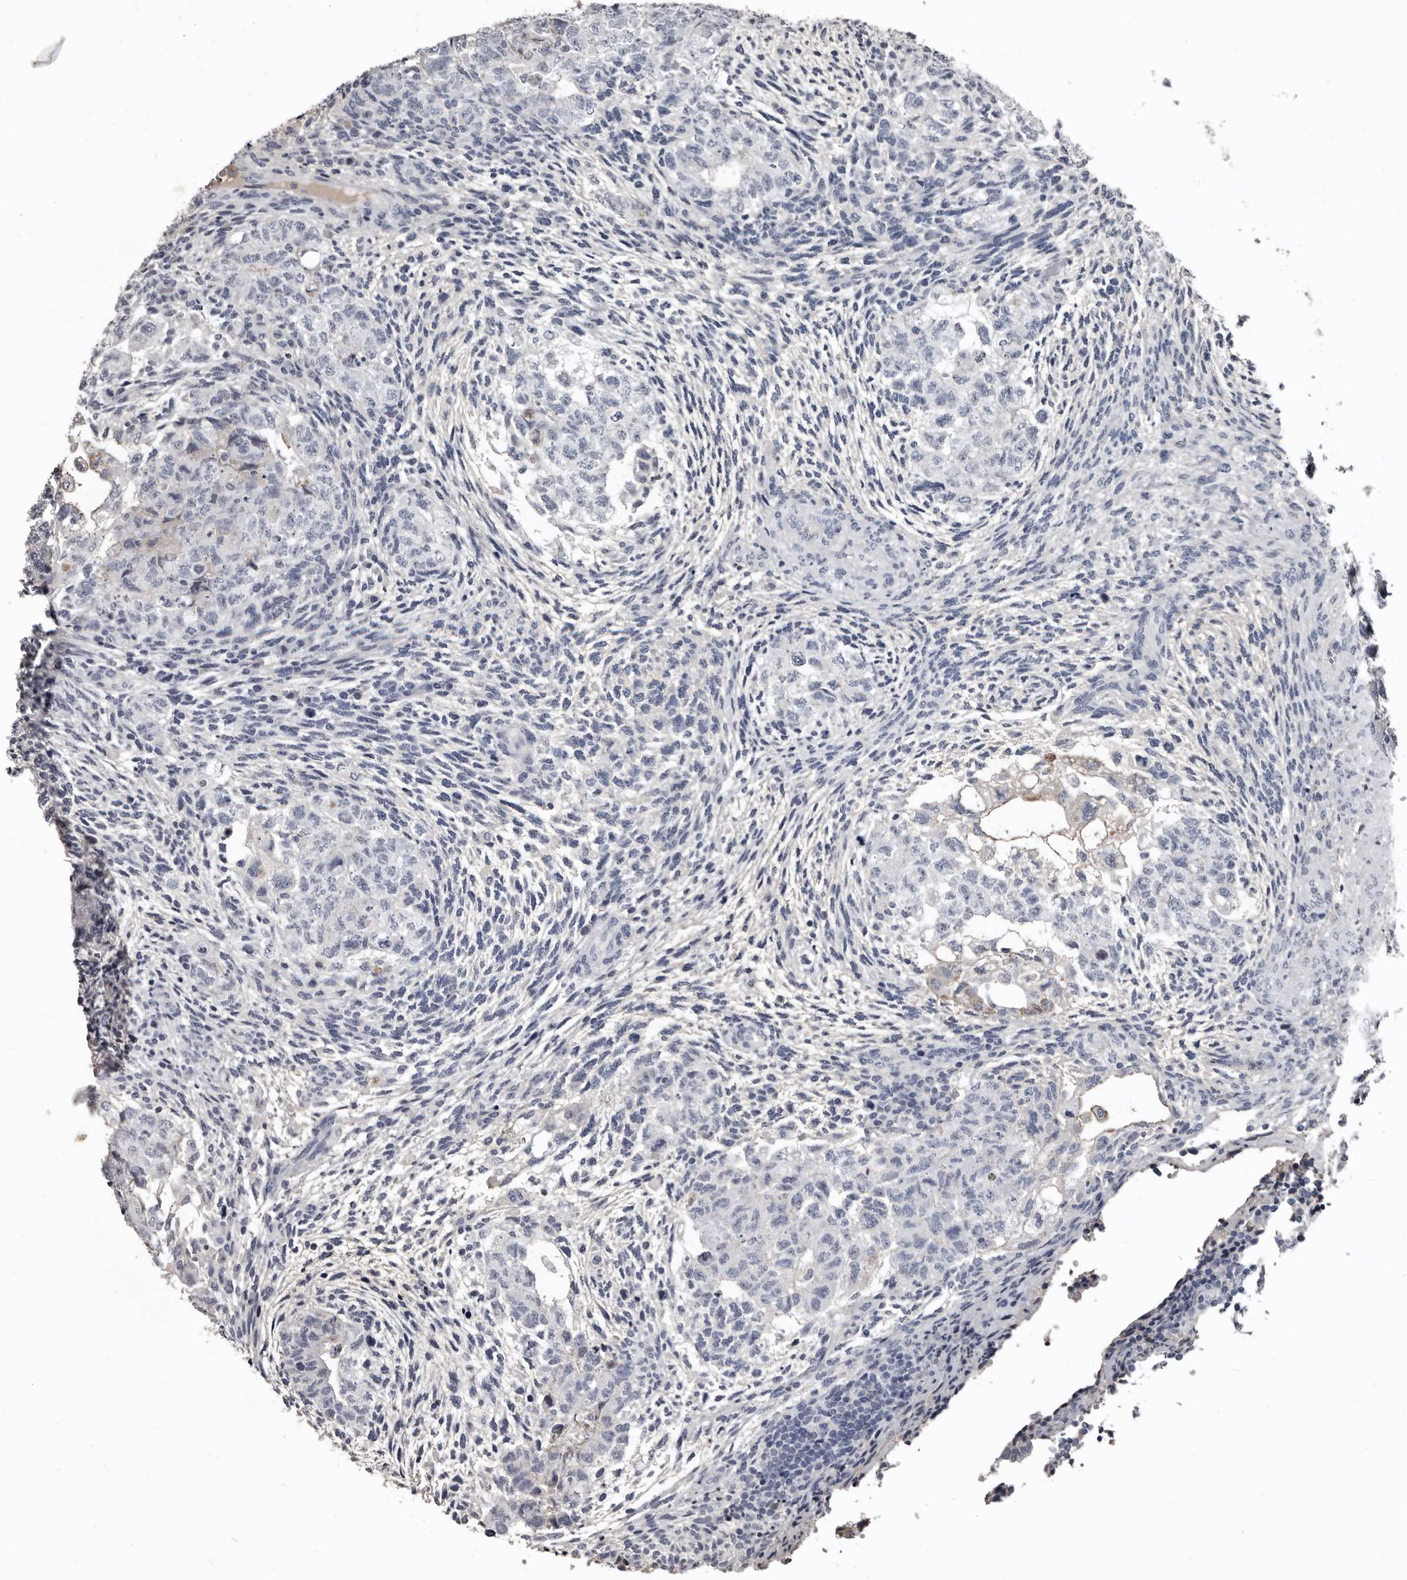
{"staining": {"intensity": "weak", "quantity": "<25%", "location": "cytoplasmic/membranous"}, "tissue": "testis cancer", "cell_type": "Tumor cells", "image_type": "cancer", "snomed": [{"axis": "morphology", "description": "Normal tissue, NOS"}, {"axis": "morphology", "description": "Carcinoma, Embryonal, NOS"}, {"axis": "topography", "description": "Testis"}], "caption": "A micrograph of human embryonal carcinoma (testis) is negative for staining in tumor cells. The staining is performed using DAB brown chromogen with nuclei counter-stained in using hematoxylin.", "gene": "GREB1", "patient": {"sex": "male", "age": 36}}